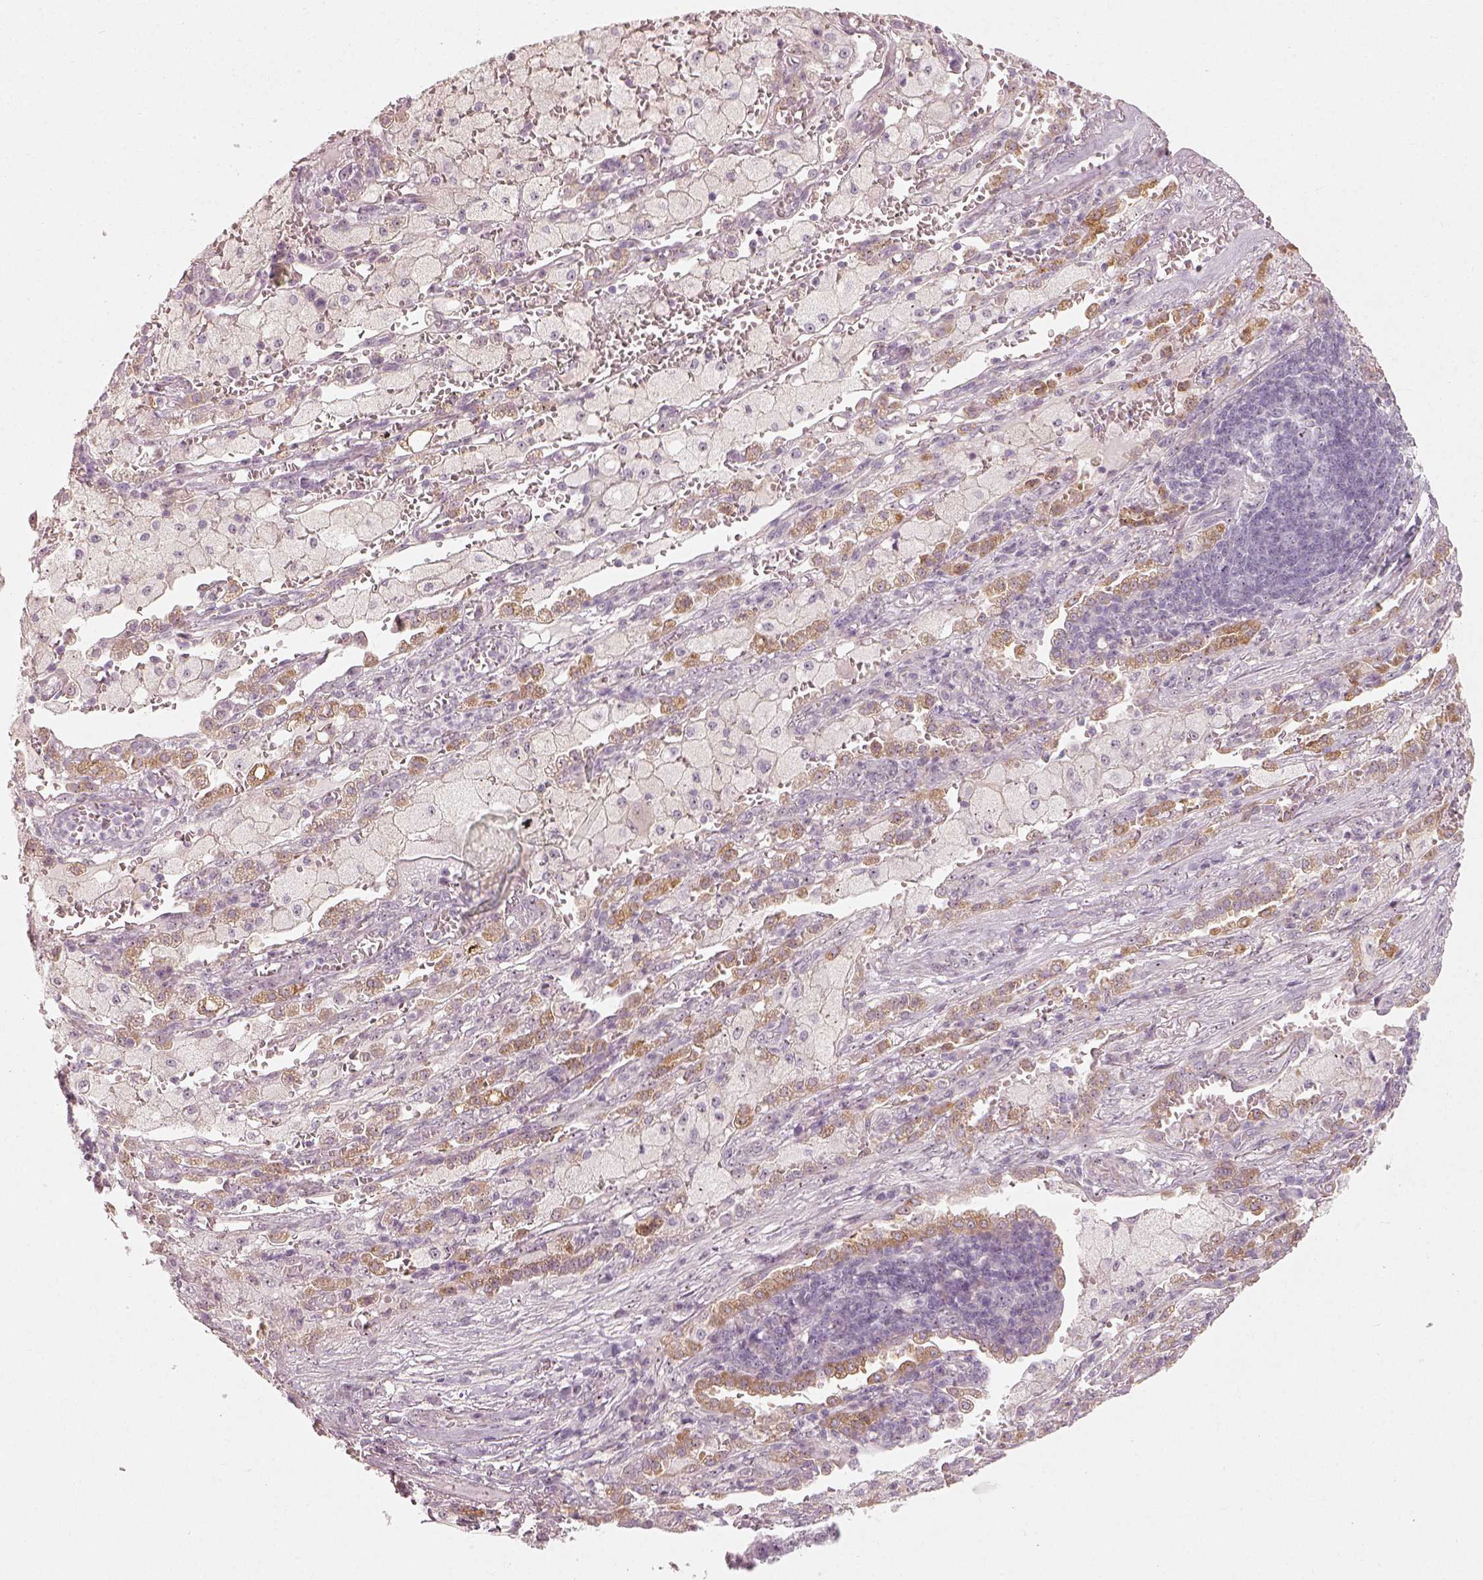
{"staining": {"intensity": "moderate", "quantity": "25%-75%", "location": "cytoplasmic/membranous"}, "tissue": "lung cancer", "cell_type": "Tumor cells", "image_type": "cancer", "snomed": [{"axis": "morphology", "description": "Adenocarcinoma, NOS"}, {"axis": "topography", "description": "Lung"}], "caption": "Protein expression analysis of lung cancer reveals moderate cytoplasmic/membranous staining in approximately 25%-75% of tumor cells.", "gene": "CDS1", "patient": {"sex": "male", "age": 57}}